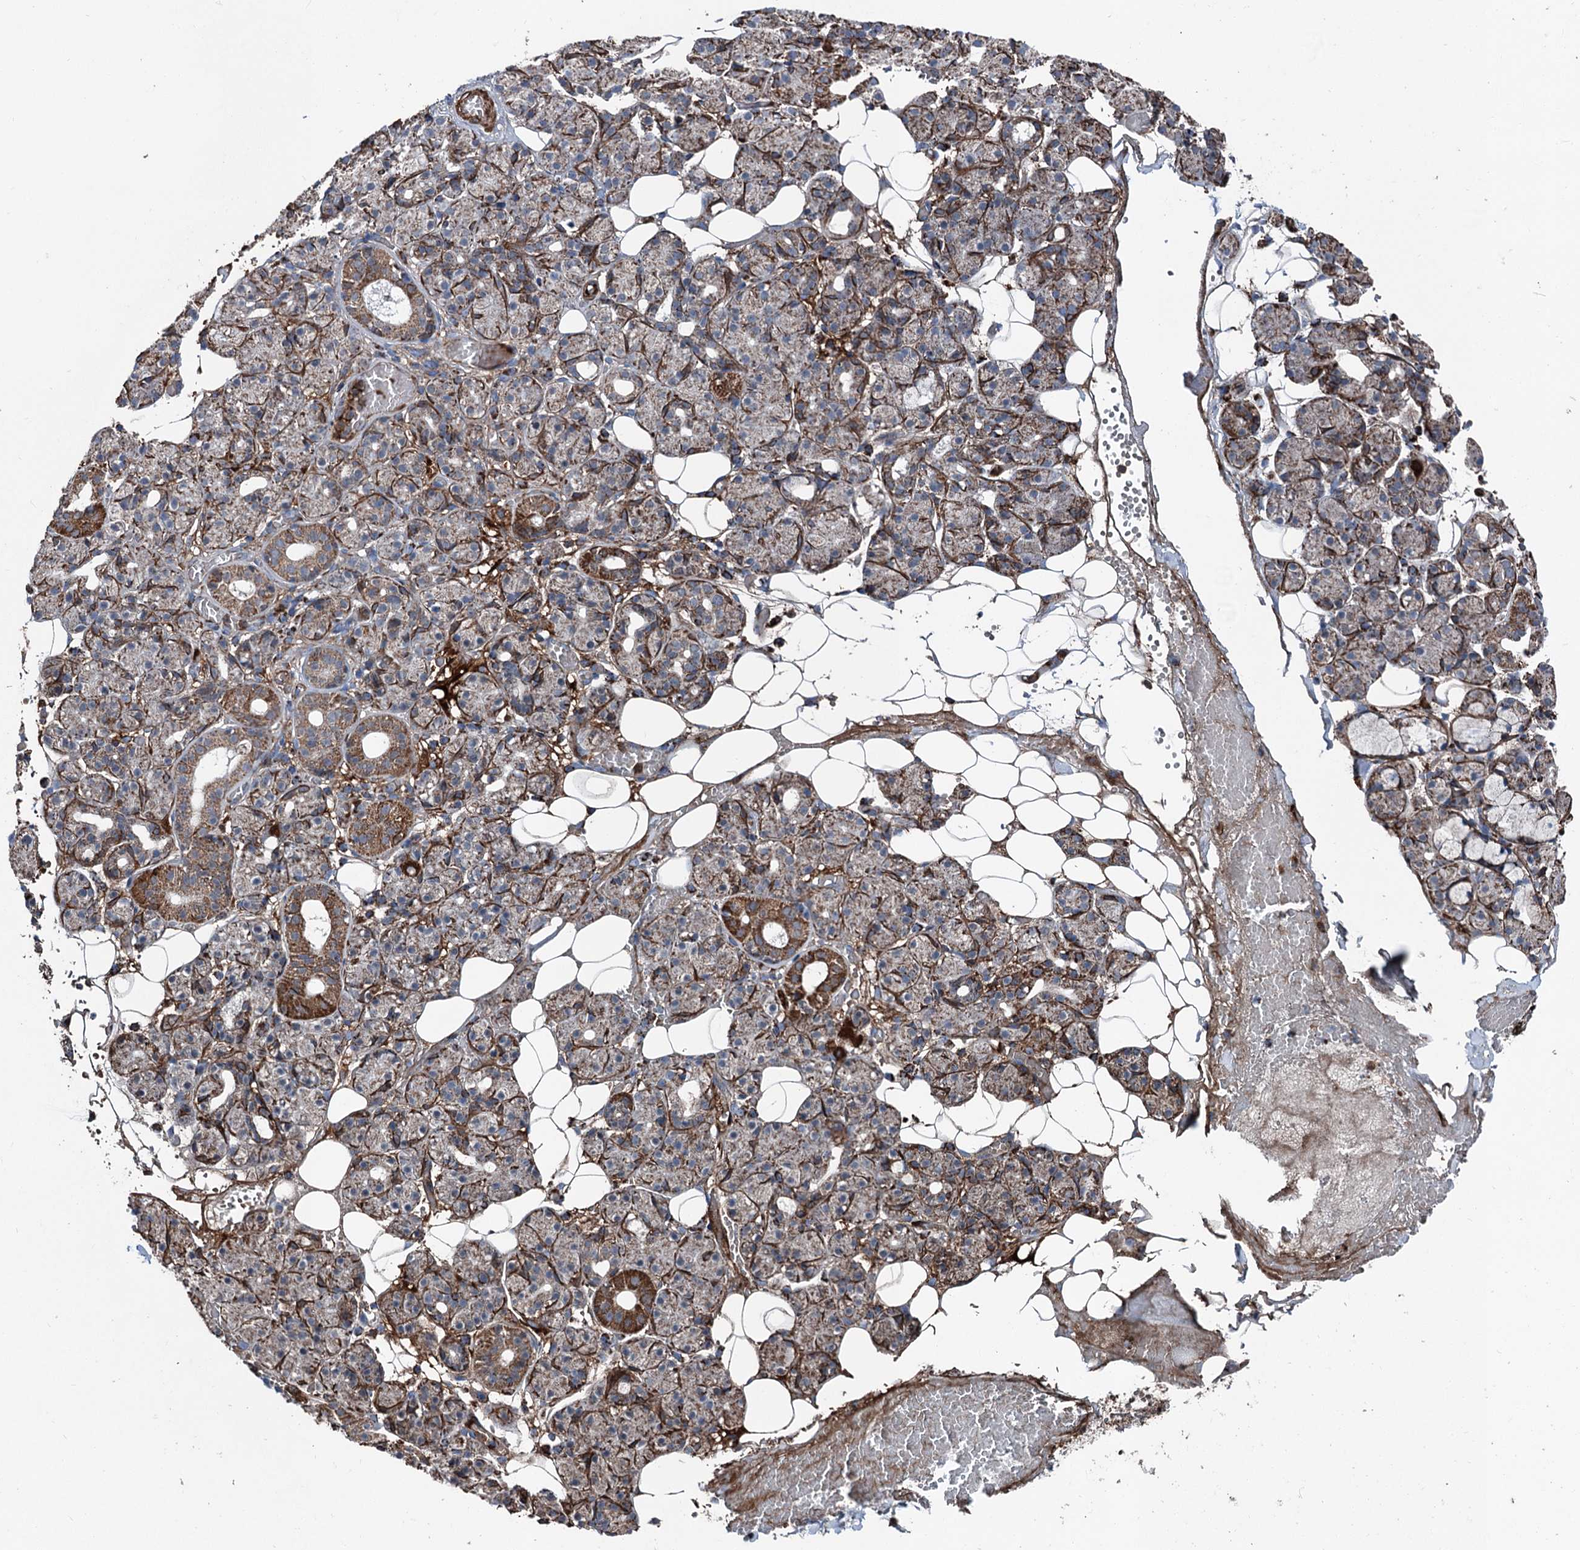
{"staining": {"intensity": "strong", "quantity": "<25%", "location": "cytoplasmic/membranous"}, "tissue": "salivary gland", "cell_type": "Glandular cells", "image_type": "normal", "snomed": [{"axis": "morphology", "description": "Normal tissue, NOS"}, {"axis": "topography", "description": "Salivary gland"}], "caption": "Protein expression analysis of benign salivary gland exhibits strong cytoplasmic/membranous expression in approximately <25% of glandular cells.", "gene": "DDIAS", "patient": {"sex": "male", "age": 63}}